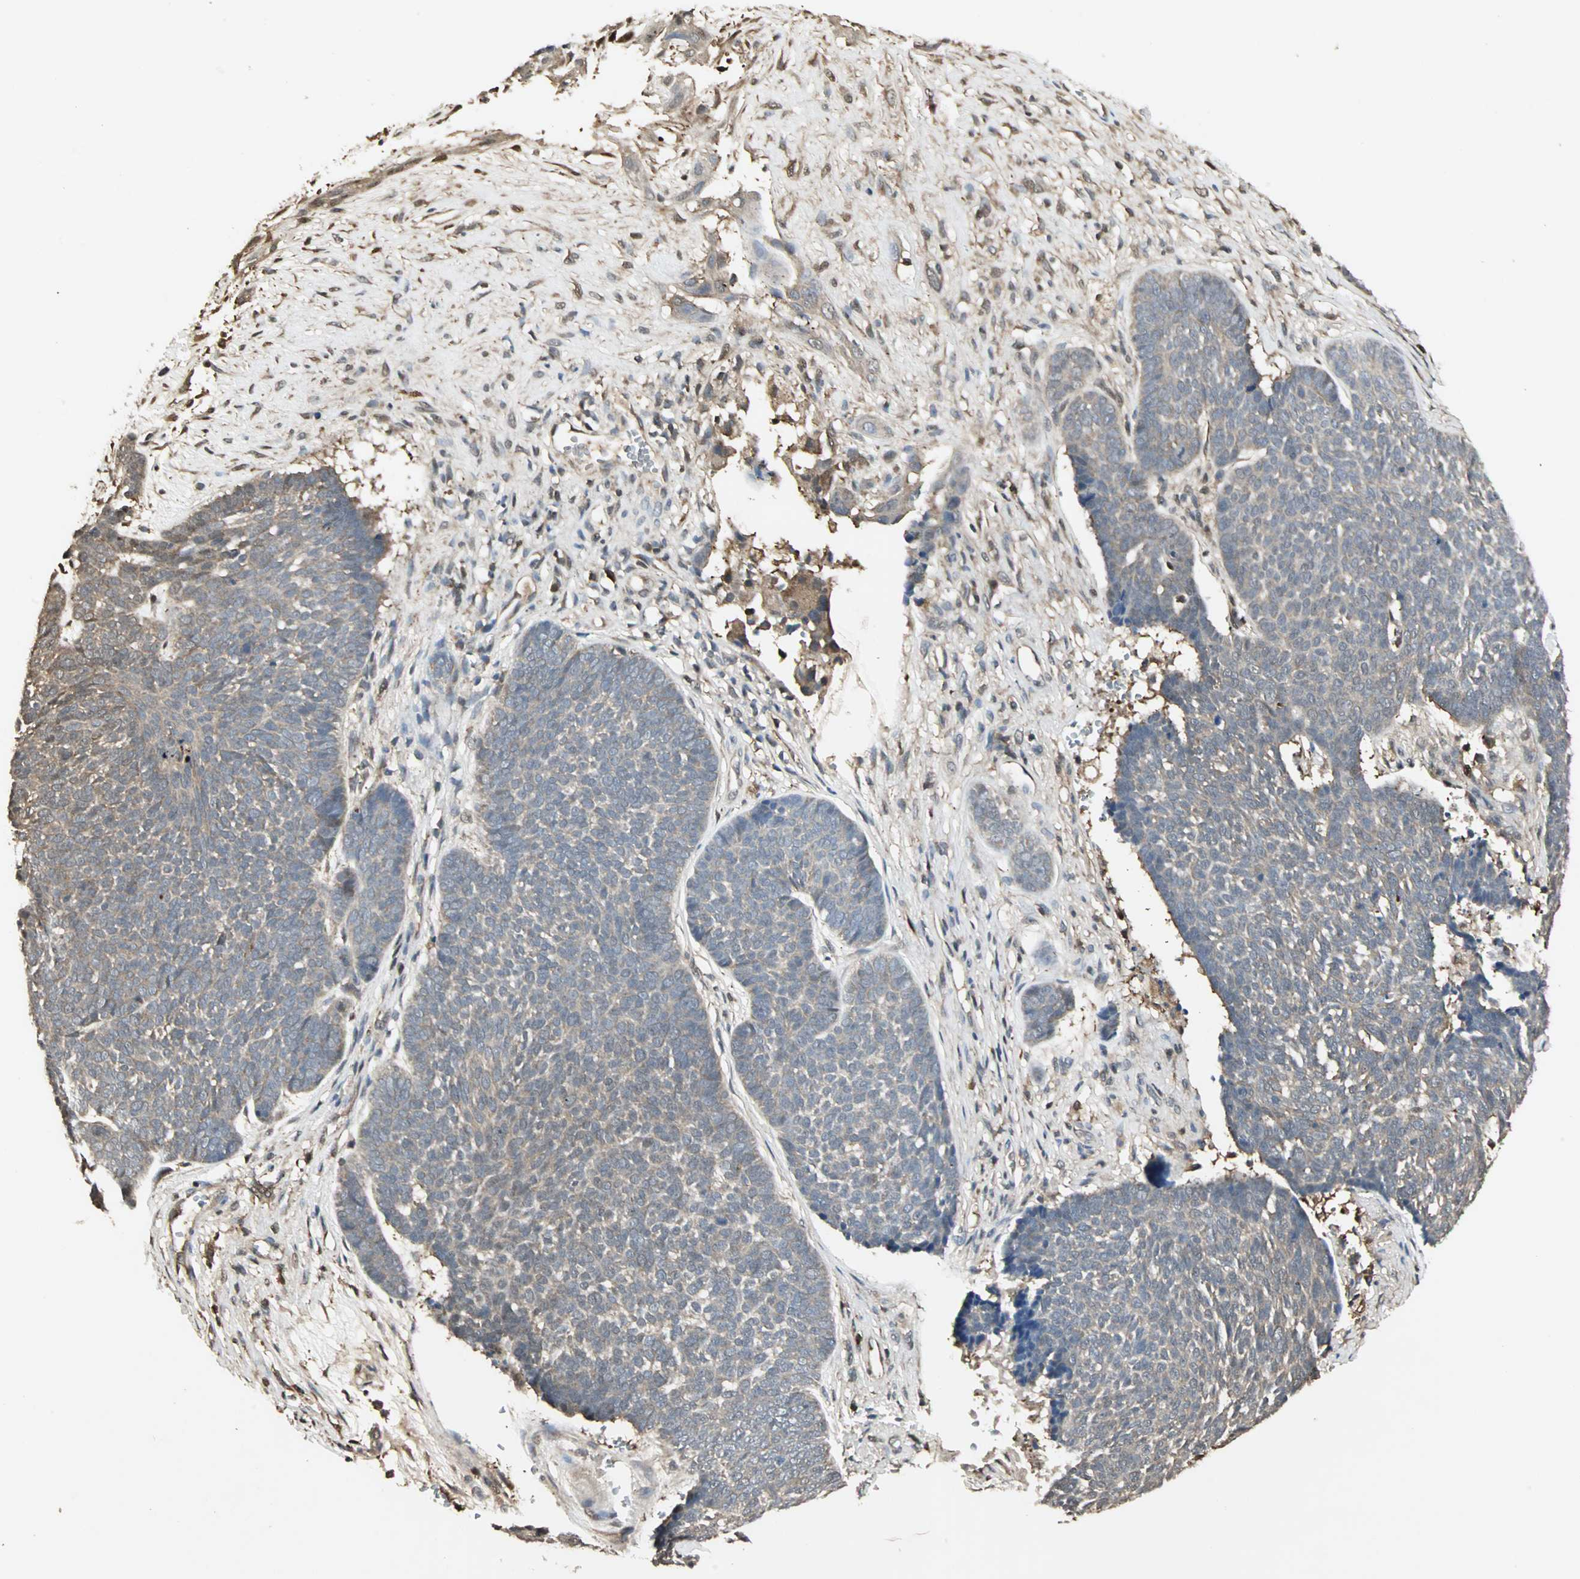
{"staining": {"intensity": "weak", "quantity": ">75%", "location": "cytoplasmic/membranous"}, "tissue": "skin cancer", "cell_type": "Tumor cells", "image_type": "cancer", "snomed": [{"axis": "morphology", "description": "Basal cell carcinoma"}, {"axis": "topography", "description": "Skin"}], "caption": "Human skin cancer stained with a brown dye displays weak cytoplasmic/membranous positive staining in approximately >75% of tumor cells.", "gene": "DRG2", "patient": {"sex": "male", "age": 84}}